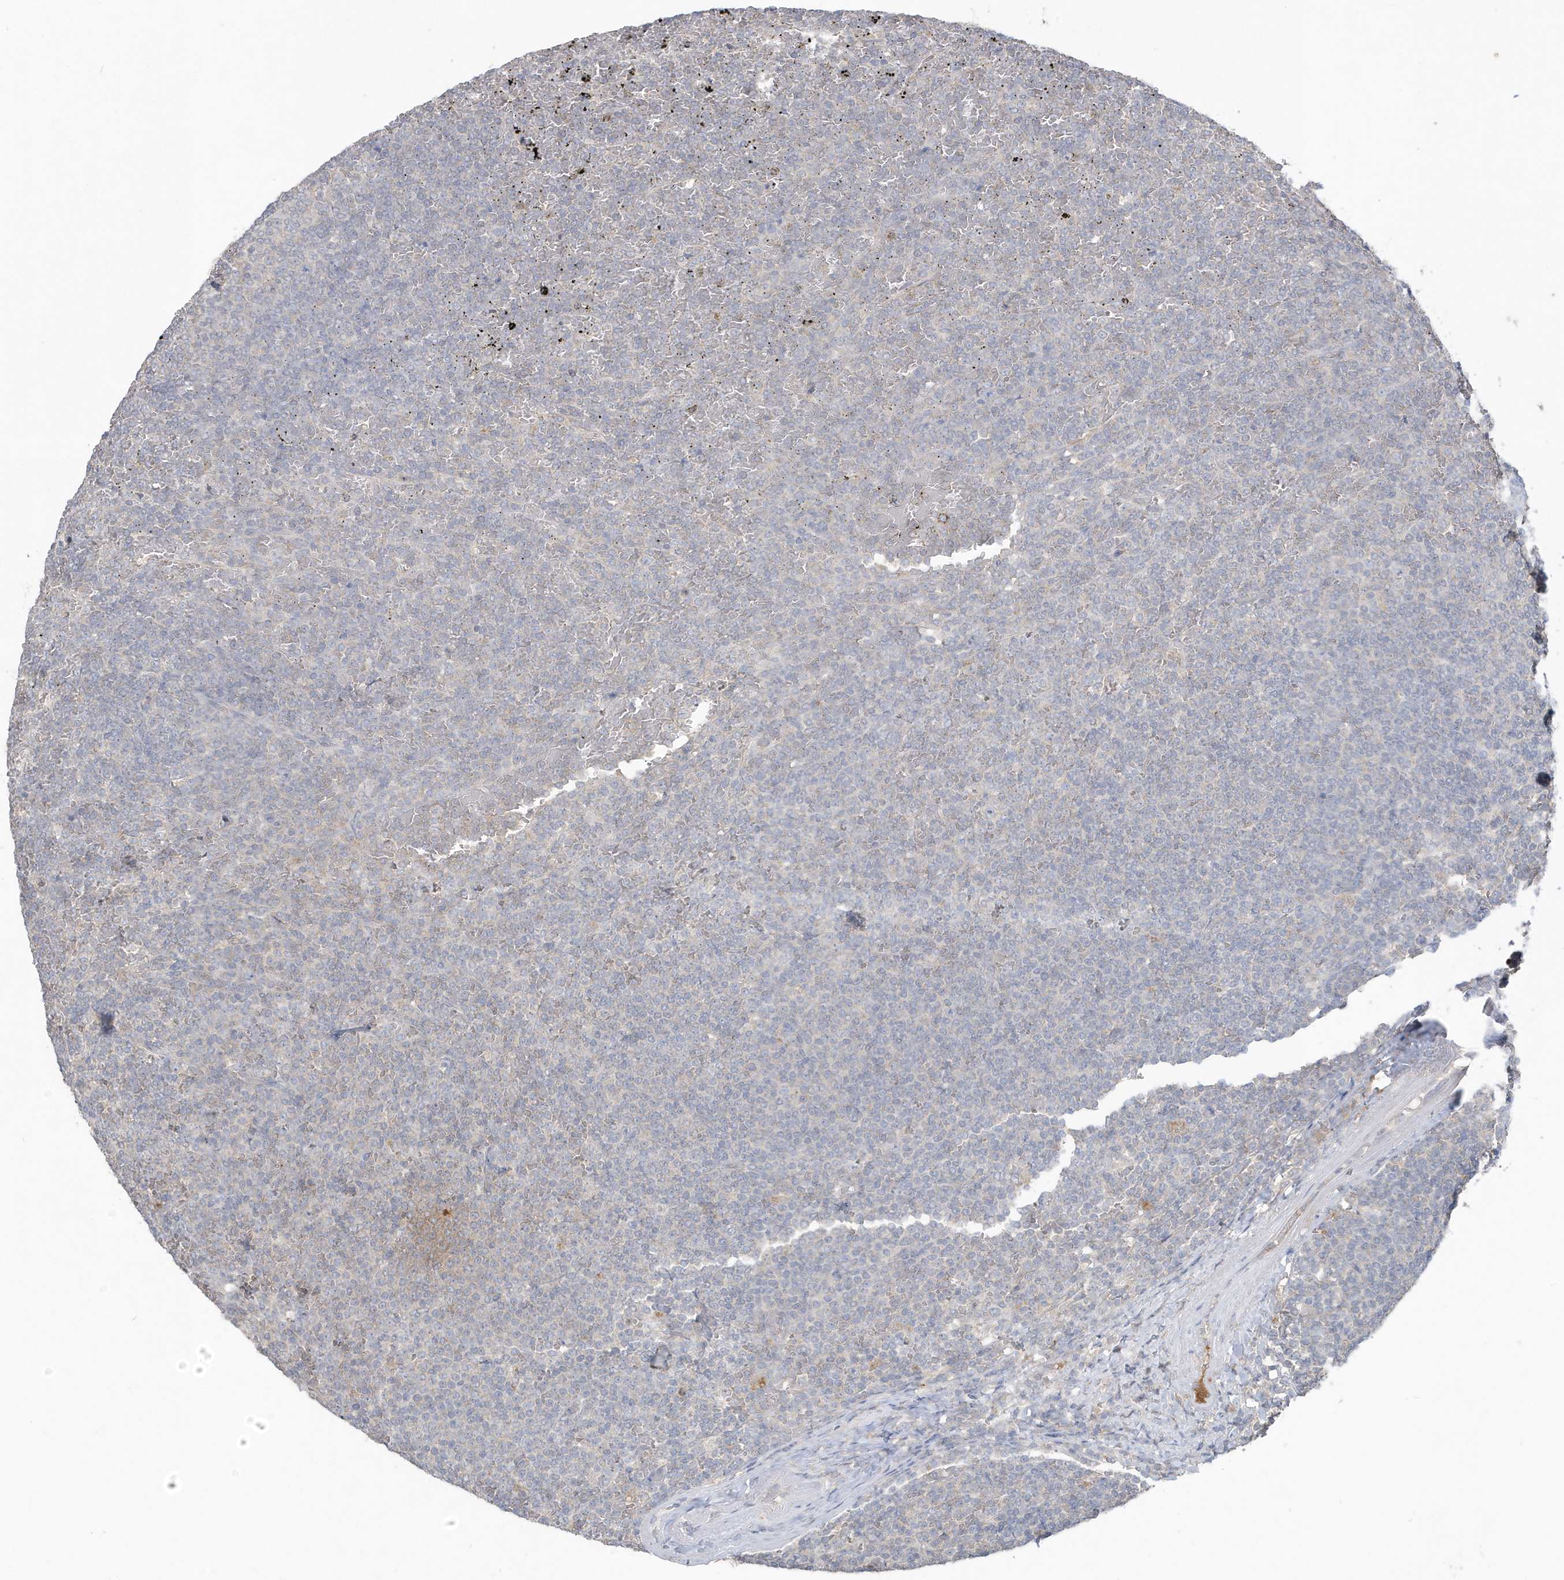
{"staining": {"intensity": "negative", "quantity": "none", "location": "none"}, "tissue": "lymphoma", "cell_type": "Tumor cells", "image_type": "cancer", "snomed": [{"axis": "morphology", "description": "Malignant lymphoma, non-Hodgkin's type, Low grade"}, {"axis": "topography", "description": "Spleen"}], "caption": "This is an IHC histopathology image of human low-grade malignant lymphoma, non-Hodgkin's type. There is no expression in tumor cells.", "gene": "C1RL", "patient": {"sex": "female", "age": 77}}